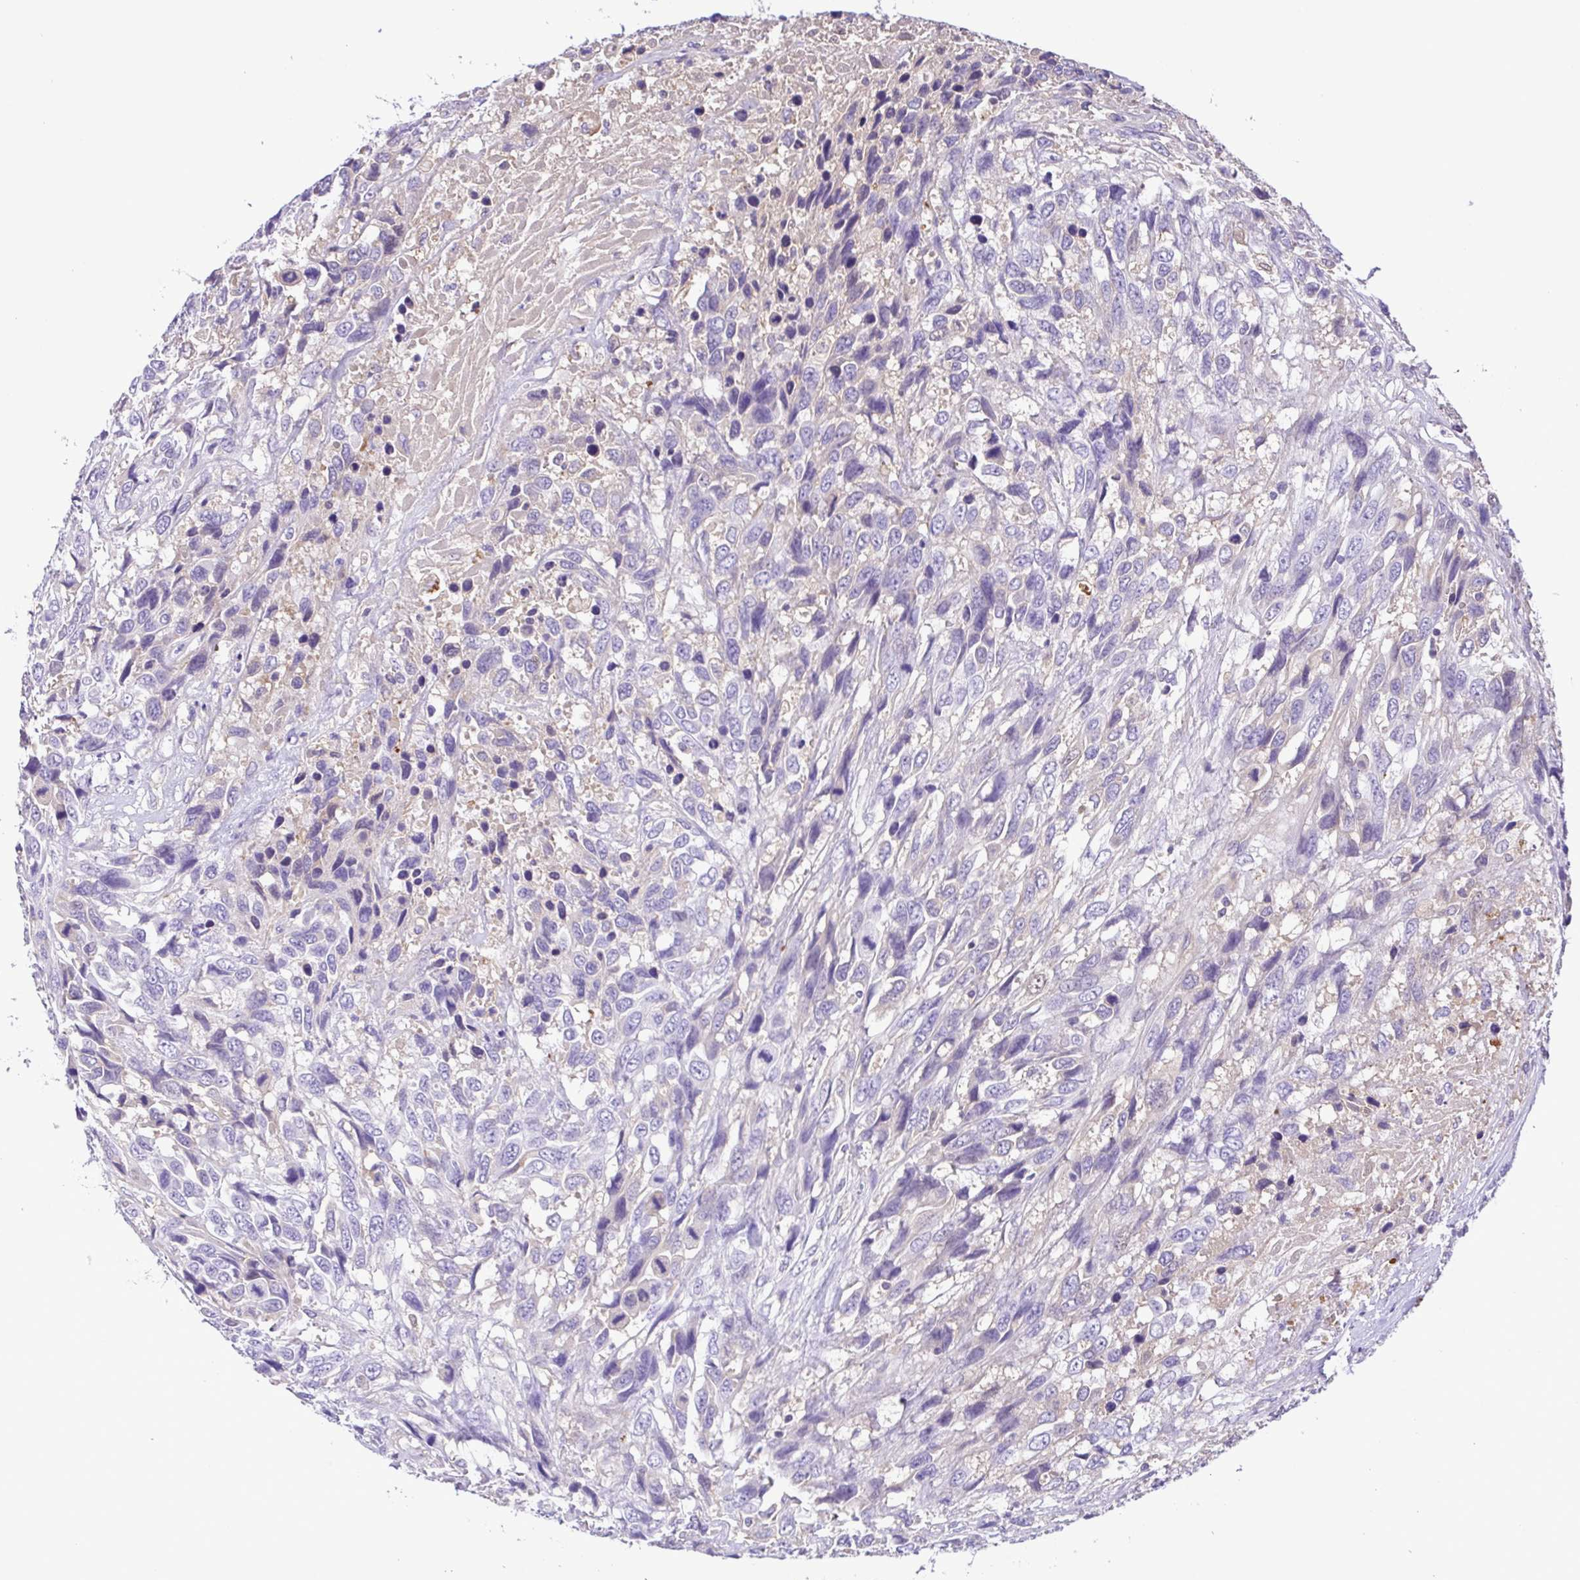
{"staining": {"intensity": "negative", "quantity": "none", "location": "none"}, "tissue": "urothelial cancer", "cell_type": "Tumor cells", "image_type": "cancer", "snomed": [{"axis": "morphology", "description": "Urothelial carcinoma, High grade"}, {"axis": "topography", "description": "Urinary bladder"}], "caption": "Protein analysis of urothelial cancer demonstrates no significant staining in tumor cells.", "gene": "IGFL1", "patient": {"sex": "female", "age": 70}}